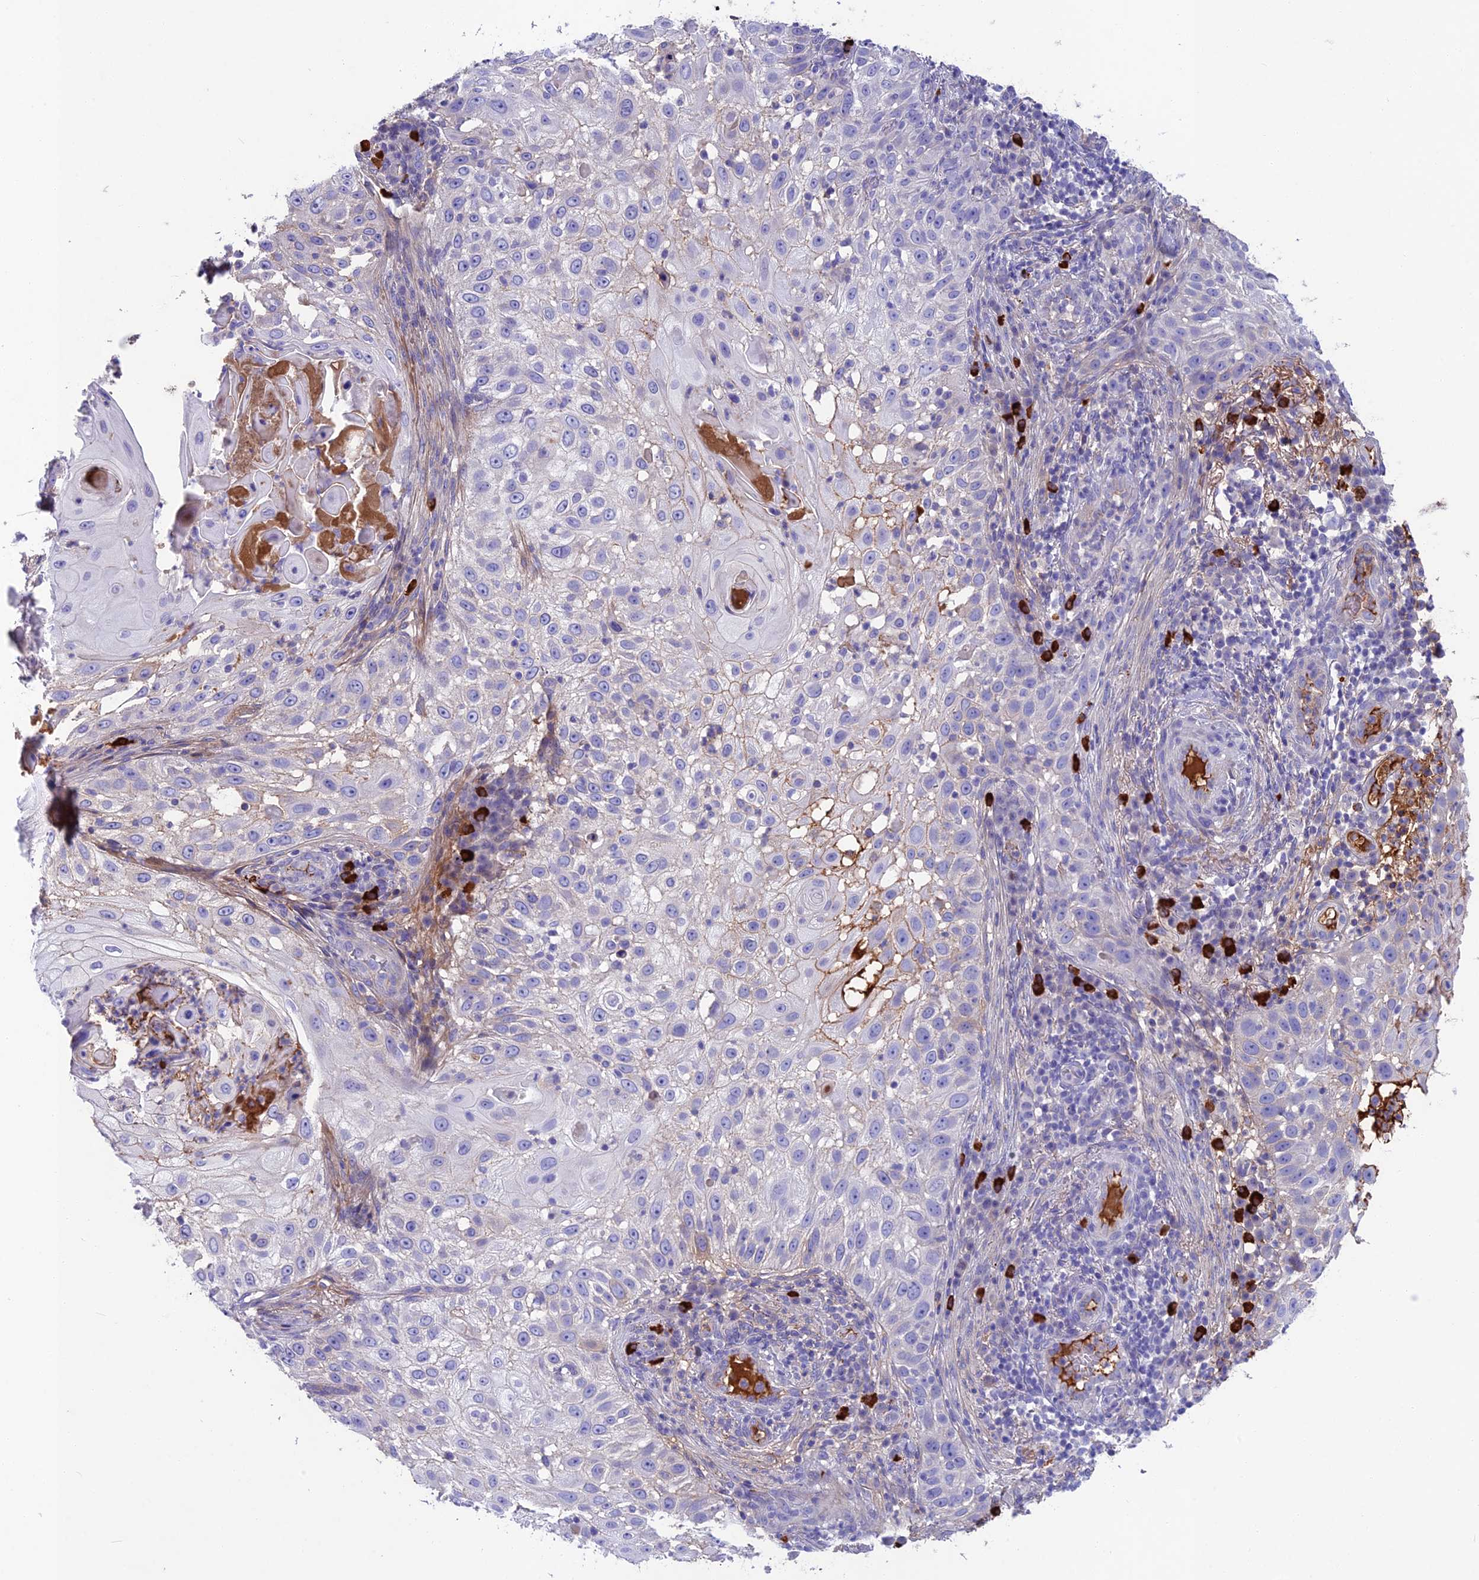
{"staining": {"intensity": "negative", "quantity": "none", "location": "none"}, "tissue": "skin cancer", "cell_type": "Tumor cells", "image_type": "cancer", "snomed": [{"axis": "morphology", "description": "Squamous cell carcinoma, NOS"}, {"axis": "topography", "description": "Skin"}], "caption": "An image of skin squamous cell carcinoma stained for a protein displays no brown staining in tumor cells.", "gene": "SNAP91", "patient": {"sex": "female", "age": 44}}